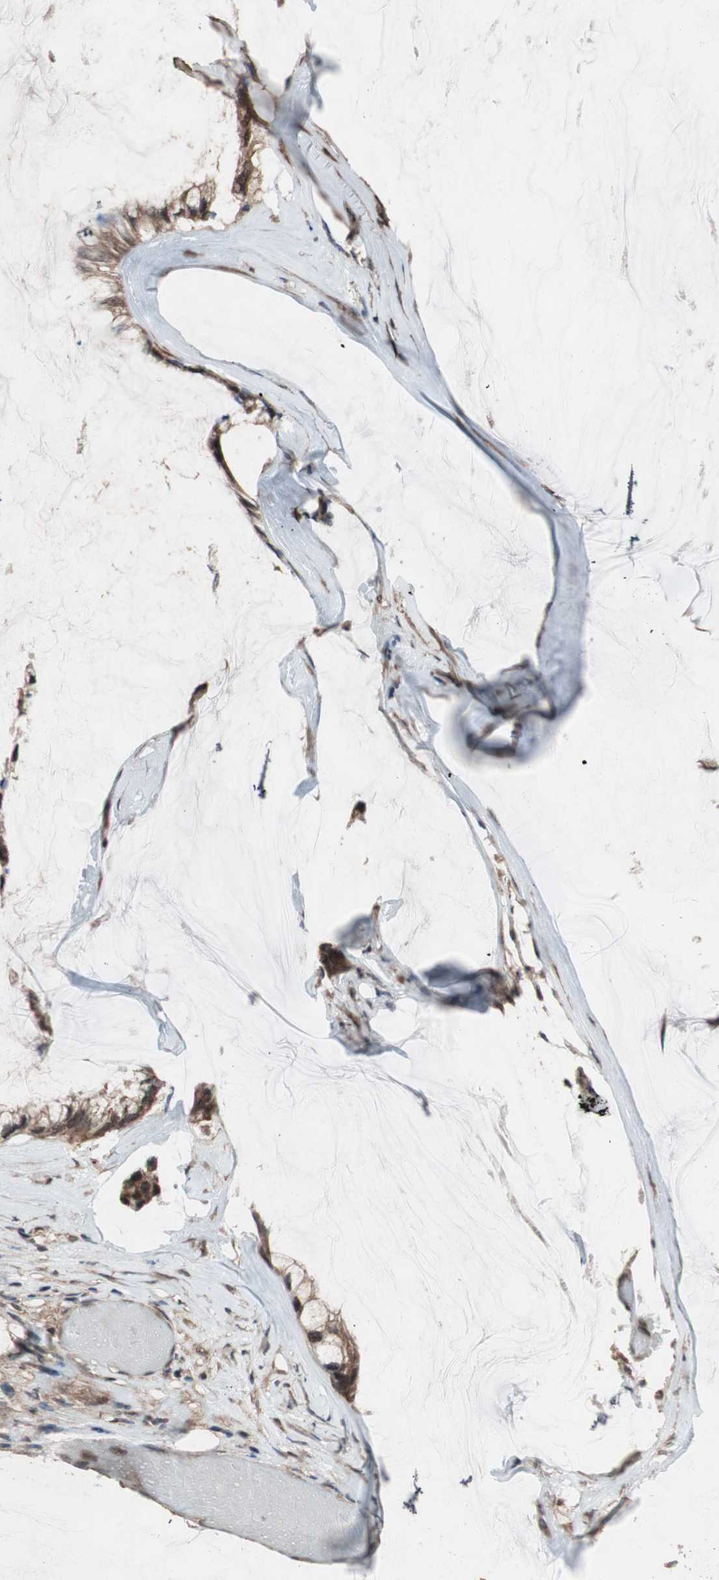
{"staining": {"intensity": "moderate", "quantity": ">75%", "location": "cytoplasmic/membranous,nuclear"}, "tissue": "ovarian cancer", "cell_type": "Tumor cells", "image_type": "cancer", "snomed": [{"axis": "morphology", "description": "Cystadenocarcinoma, mucinous, NOS"}, {"axis": "topography", "description": "Ovary"}], "caption": "Protein staining by immunohistochemistry (IHC) exhibits moderate cytoplasmic/membranous and nuclear positivity in about >75% of tumor cells in ovarian cancer.", "gene": "KANSL1", "patient": {"sex": "female", "age": 39}}